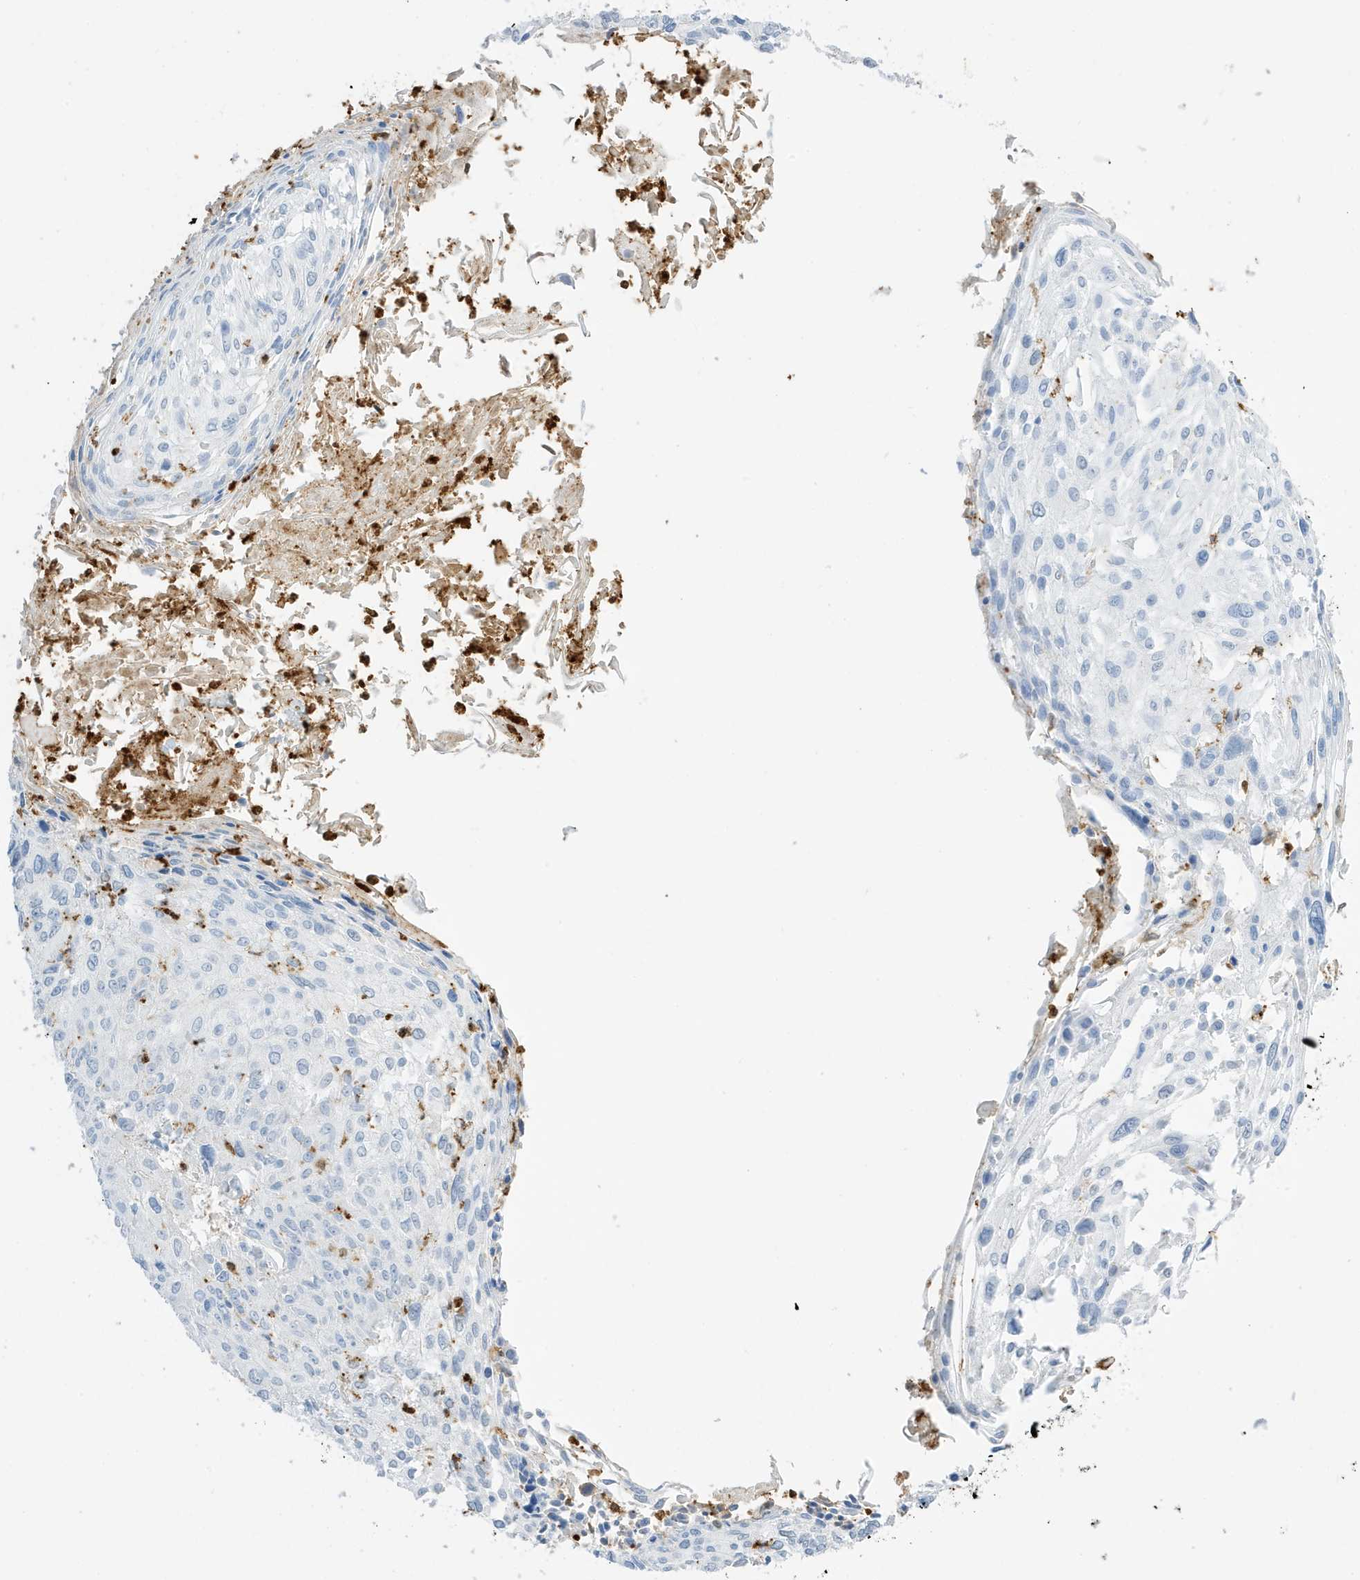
{"staining": {"intensity": "negative", "quantity": "none", "location": "none"}, "tissue": "cervical cancer", "cell_type": "Tumor cells", "image_type": "cancer", "snomed": [{"axis": "morphology", "description": "Squamous cell carcinoma, NOS"}, {"axis": "topography", "description": "Cervix"}], "caption": "Immunohistochemistry (IHC) photomicrograph of human cervical cancer (squamous cell carcinoma) stained for a protein (brown), which shows no expression in tumor cells.", "gene": "GCA", "patient": {"sex": "female", "age": 51}}